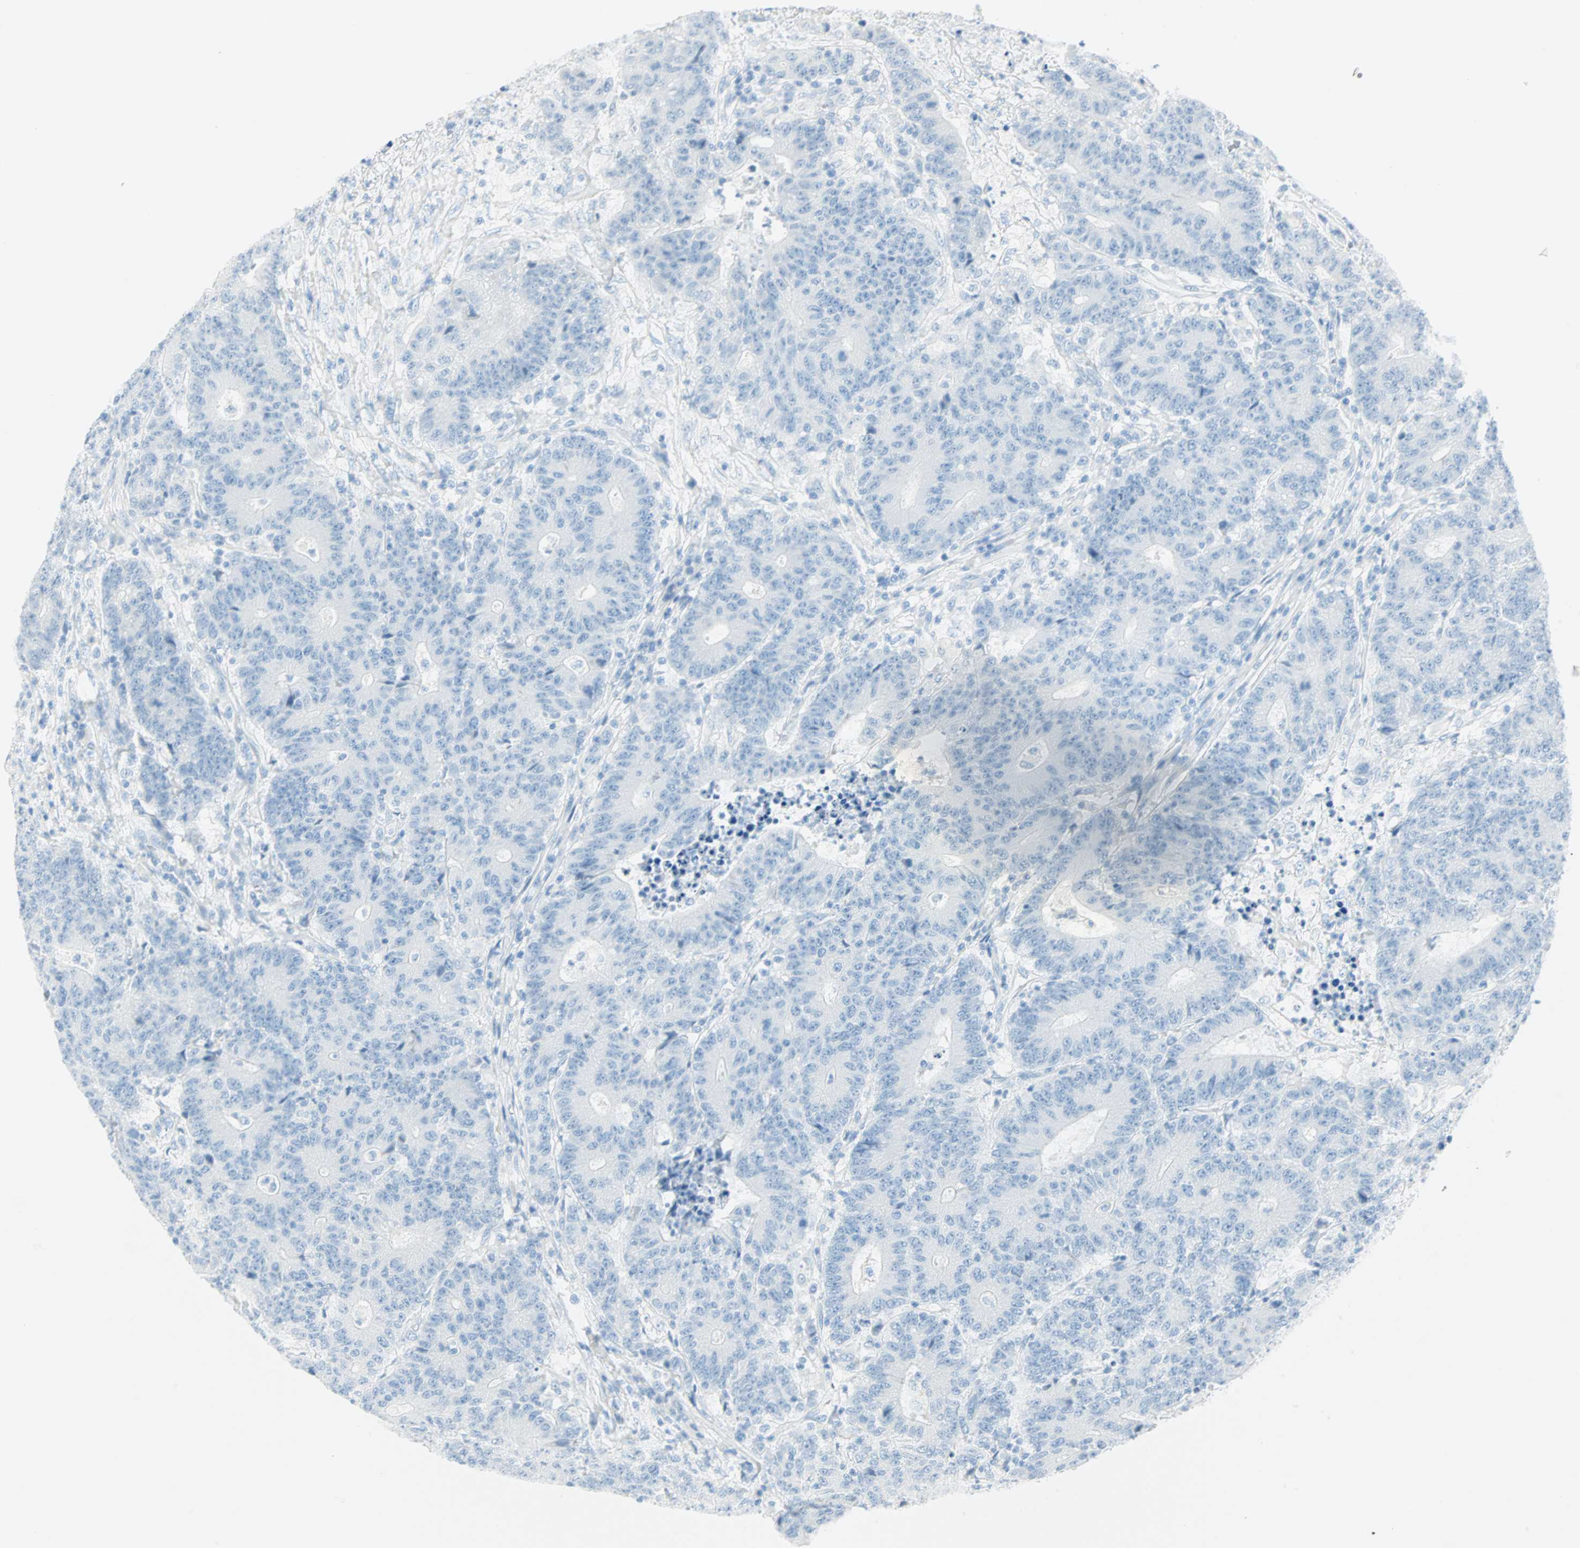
{"staining": {"intensity": "negative", "quantity": "none", "location": "none"}, "tissue": "colorectal cancer", "cell_type": "Tumor cells", "image_type": "cancer", "snomed": [{"axis": "morphology", "description": "Normal tissue, NOS"}, {"axis": "morphology", "description": "Adenocarcinoma, NOS"}, {"axis": "topography", "description": "Colon"}], "caption": "Immunohistochemical staining of adenocarcinoma (colorectal) shows no significant positivity in tumor cells. Brightfield microscopy of immunohistochemistry (IHC) stained with DAB (3,3'-diaminobenzidine) (brown) and hematoxylin (blue), captured at high magnification.", "gene": "NES", "patient": {"sex": "female", "age": 75}}